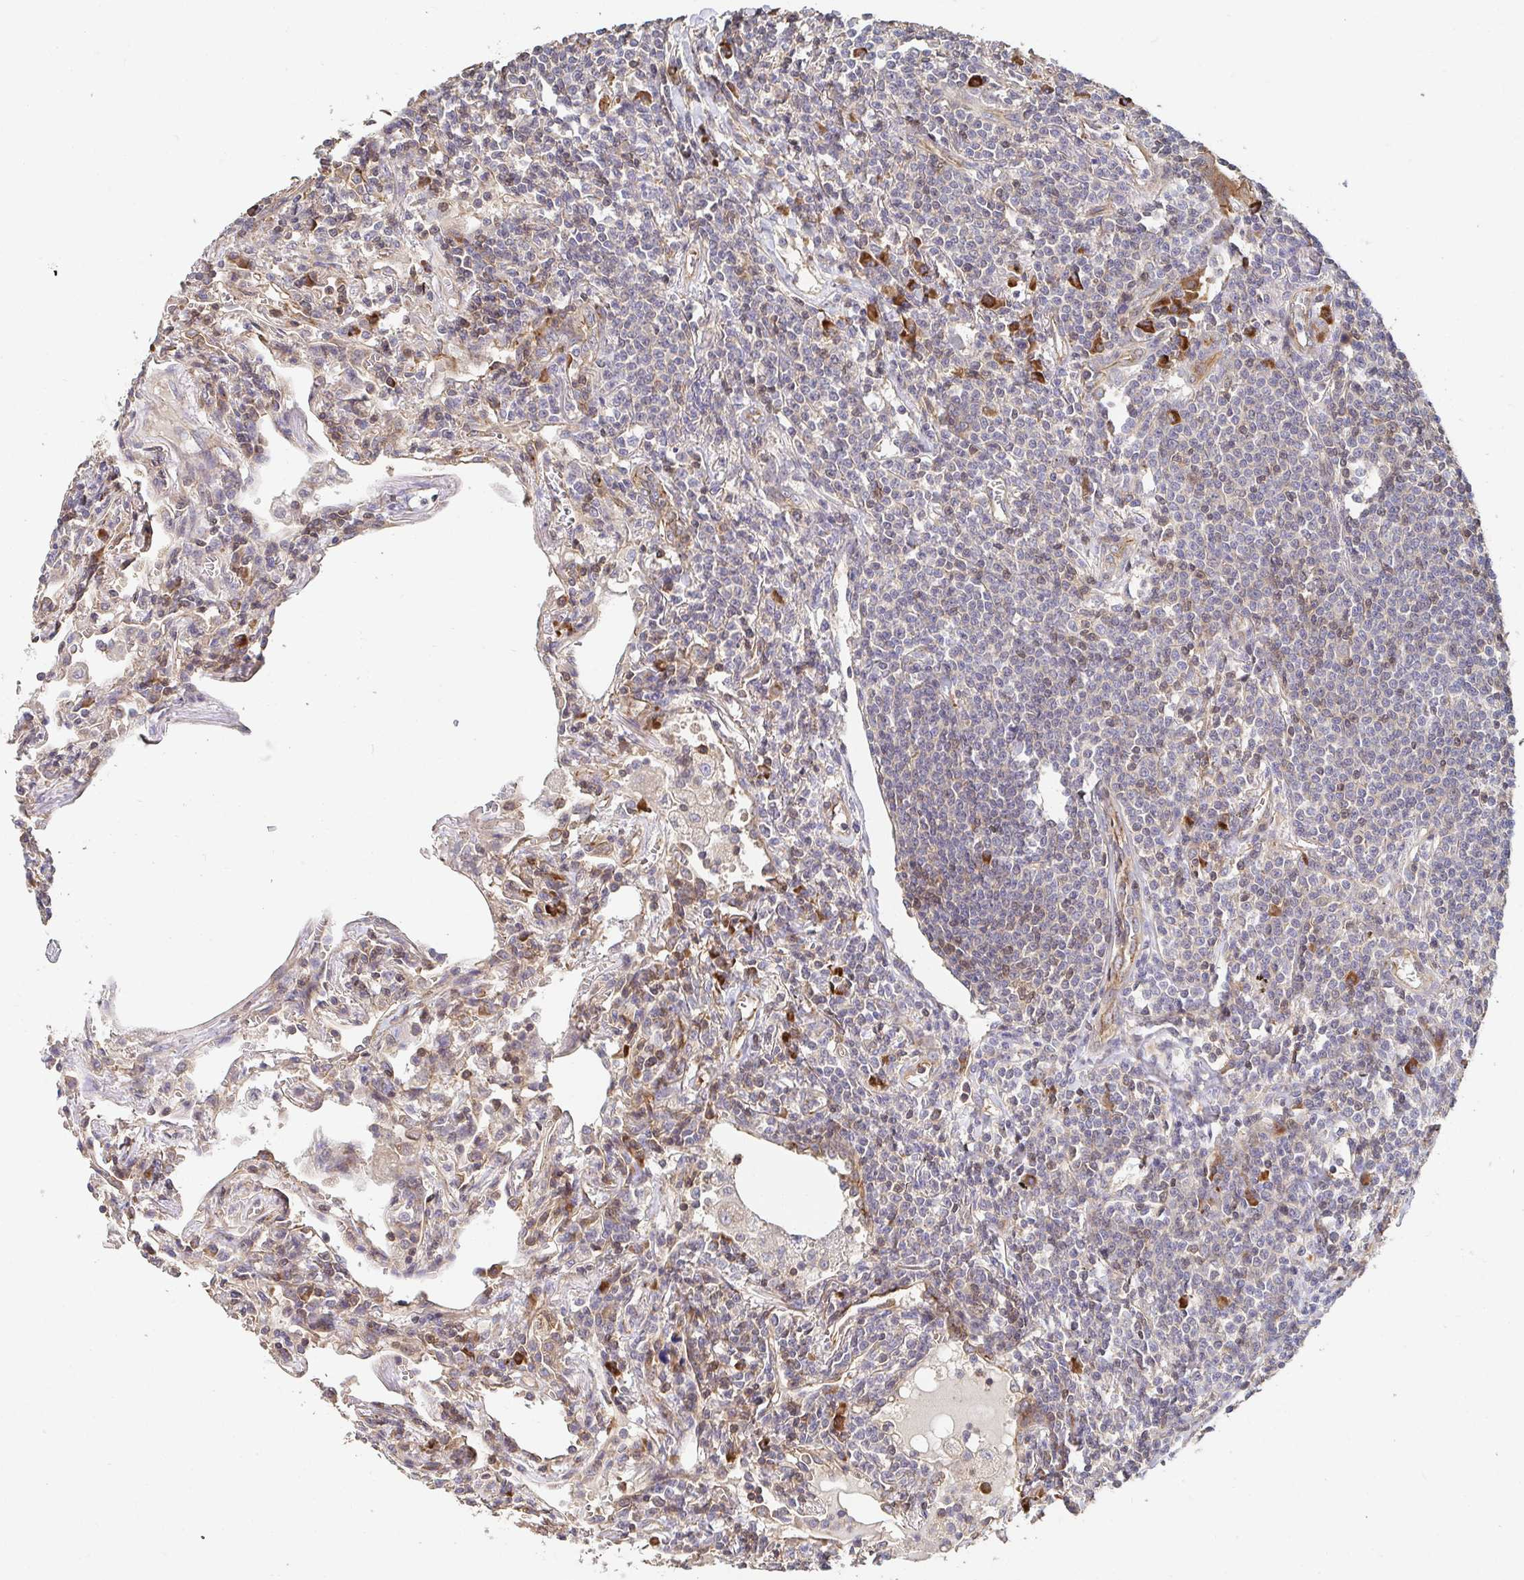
{"staining": {"intensity": "weak", "quantity": "<25%", "location": "nuclear"}, "tissue": "lymphoma", "cell_type": "Tumor cells", "image_type": "cancer", "snomed": [{"axis": "morphology", "description": "Malignant lymphoma, non-Hodgkin's type, Low grade"}, {"axis": "topography", "description": "Lung"}], "caption": "Tumor cells are negative for brown protein staining in malignant lymphoma, non-Hodgkin's type (low-grade).", "gene": "APBB1", "patient": {"sex": "female", "age": 71}}